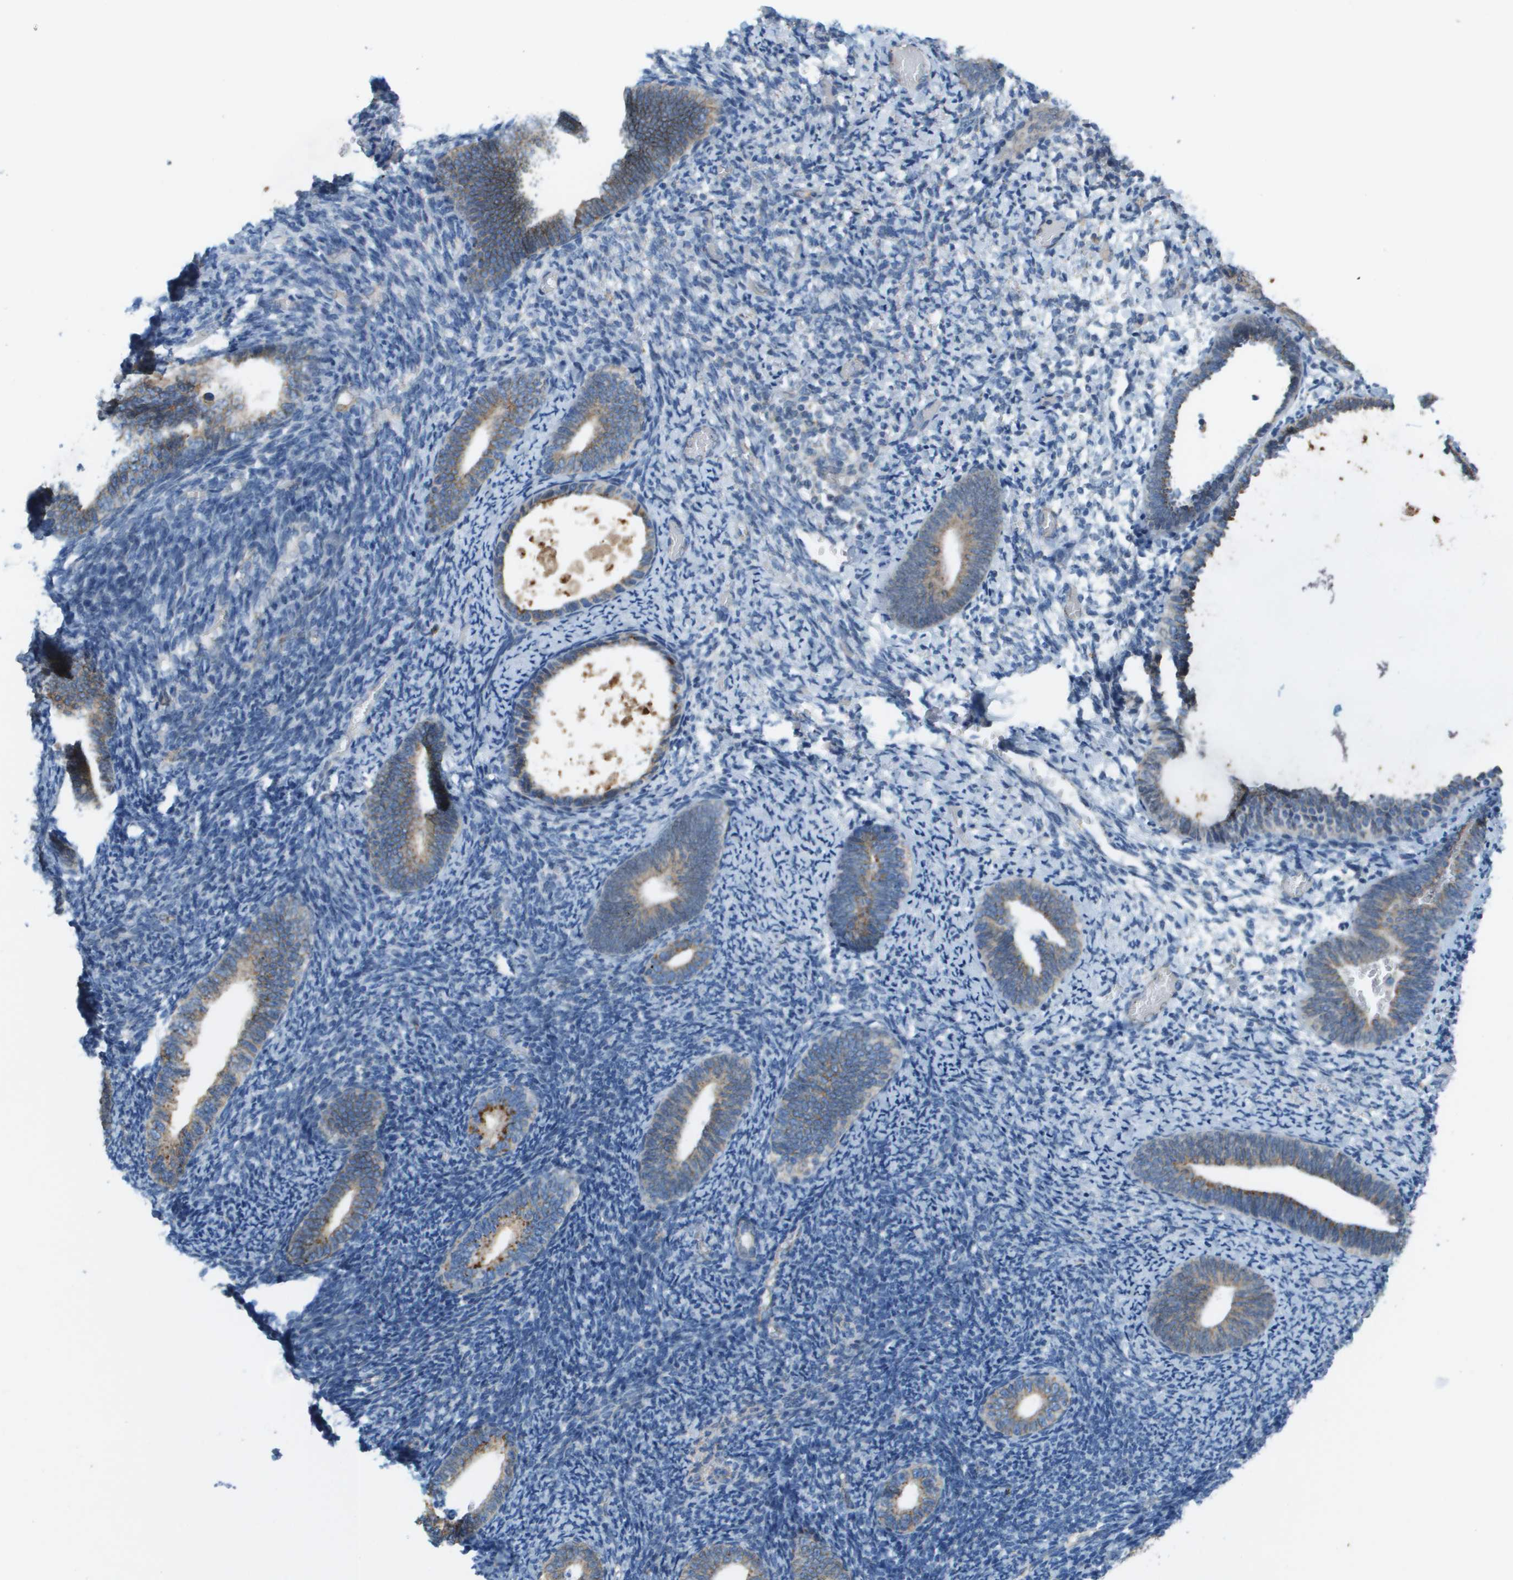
{"staining": {"intensity": "negative", "quantity": "none", "location": "none"}, "tissue": "endometrium", "cell_type": "Cells in endometrial stroma", "image_type": "normal", "snomed": [{"axis": "morphology", "description": "Normal tissue, NOS"}, {"axis": "topography", "description": "Endometrium"}], "caption": "A high-resolution image shows immunohistochemistry staining of benign endometrium, which exhibits no significant staining in cells in endometrial stroma. Nuclei are stained in blue.", "gene": "MYH11", "patient": {"sex": "female", "age": 66}}